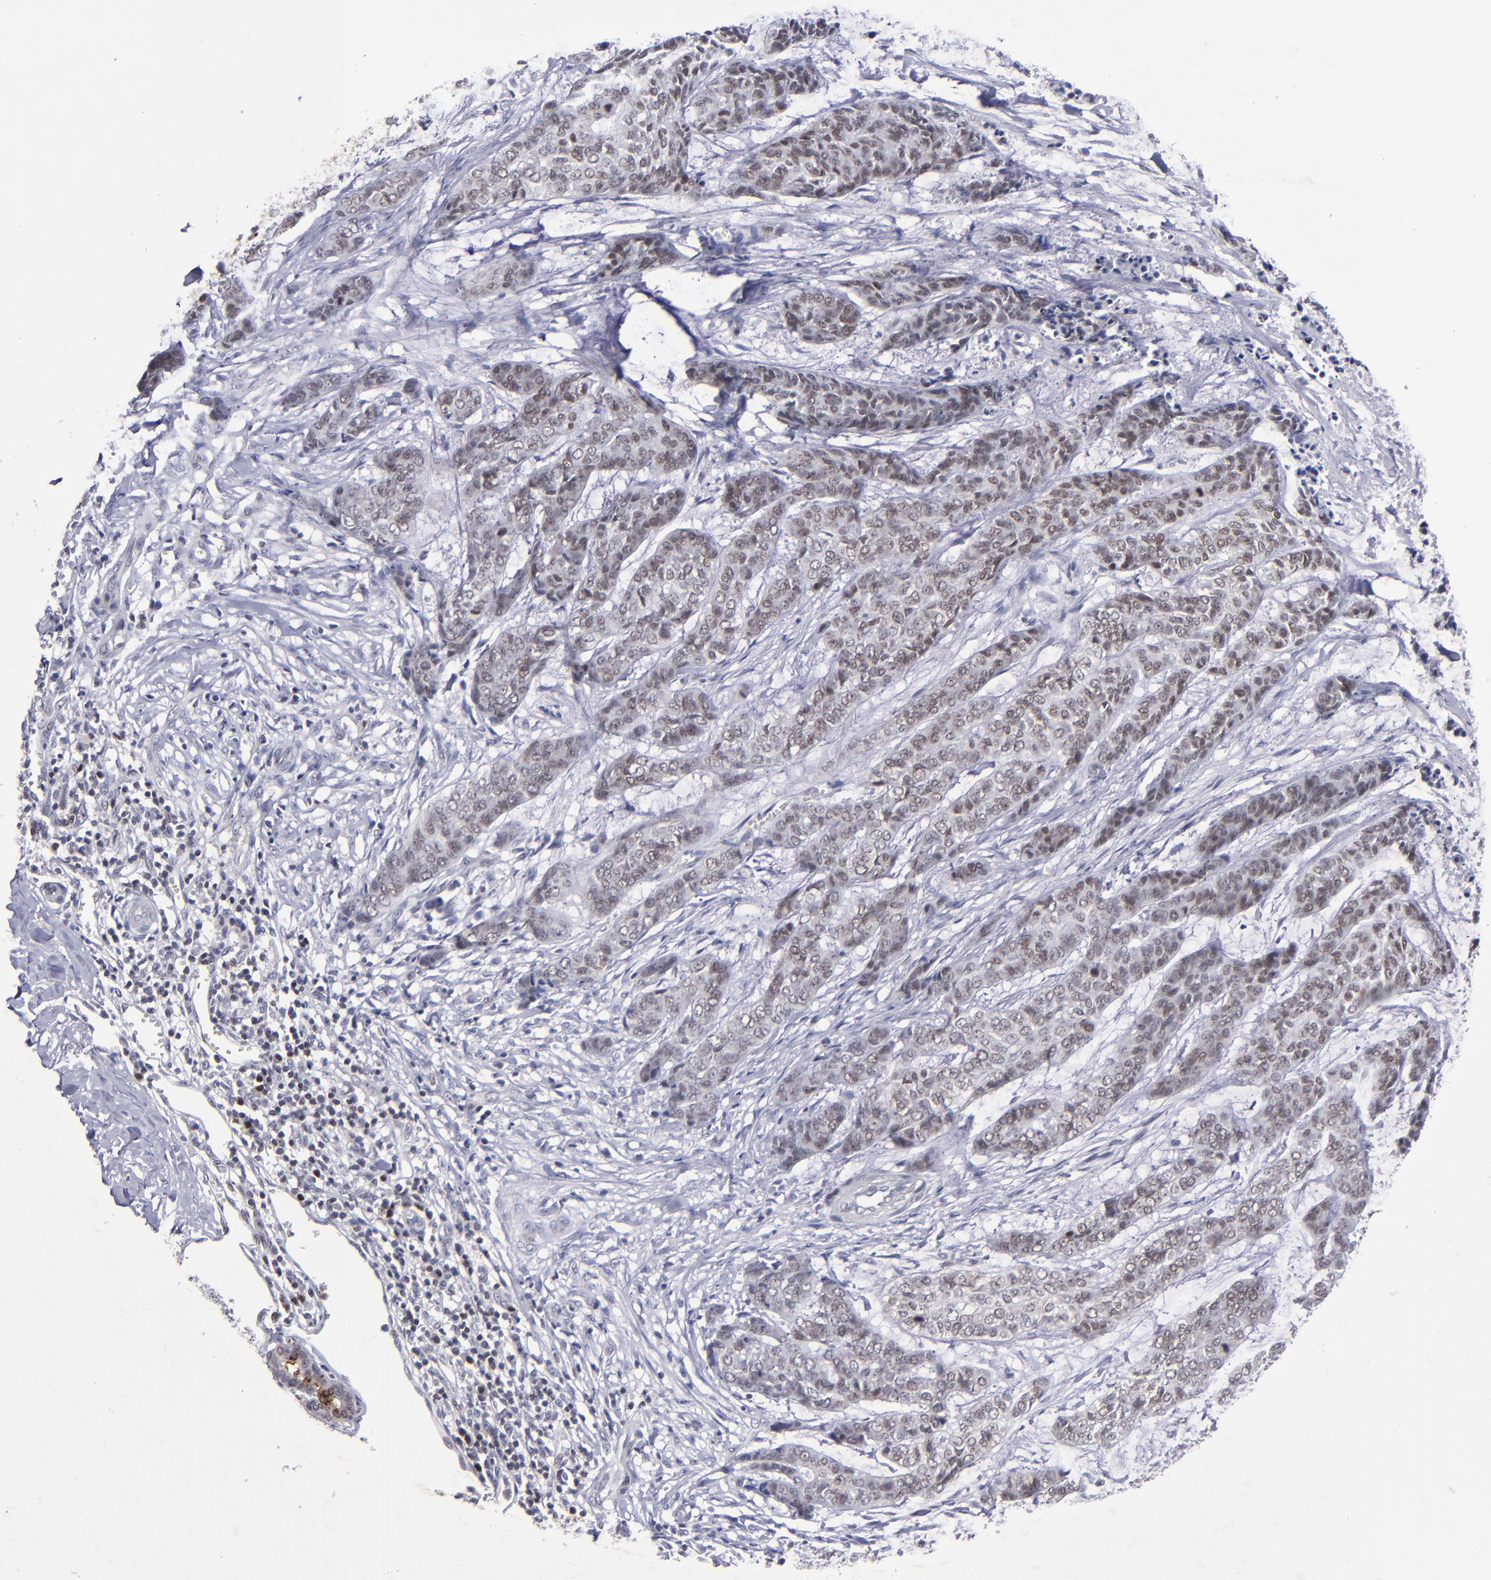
{"staining": {"intensity": "weak", "quantity": "<25%", "location": "nuclear"}, "tissue": "skin cancer", "cell_type": "Tumor cells", "image_type": "cancer", "snomed": [{"axis": "morphology", "description": "Basal cell carcinoma"}, {"axis": "topography", "description": "Skin"}], "caption": "Immunohistochemical staining of human basal cell carcinoma (skin) reveals no significant positivity in tumor cells. Nuclei are stained in blue.", "gene": "MGMT", "patient": {"sex": "female", "age": 64}}